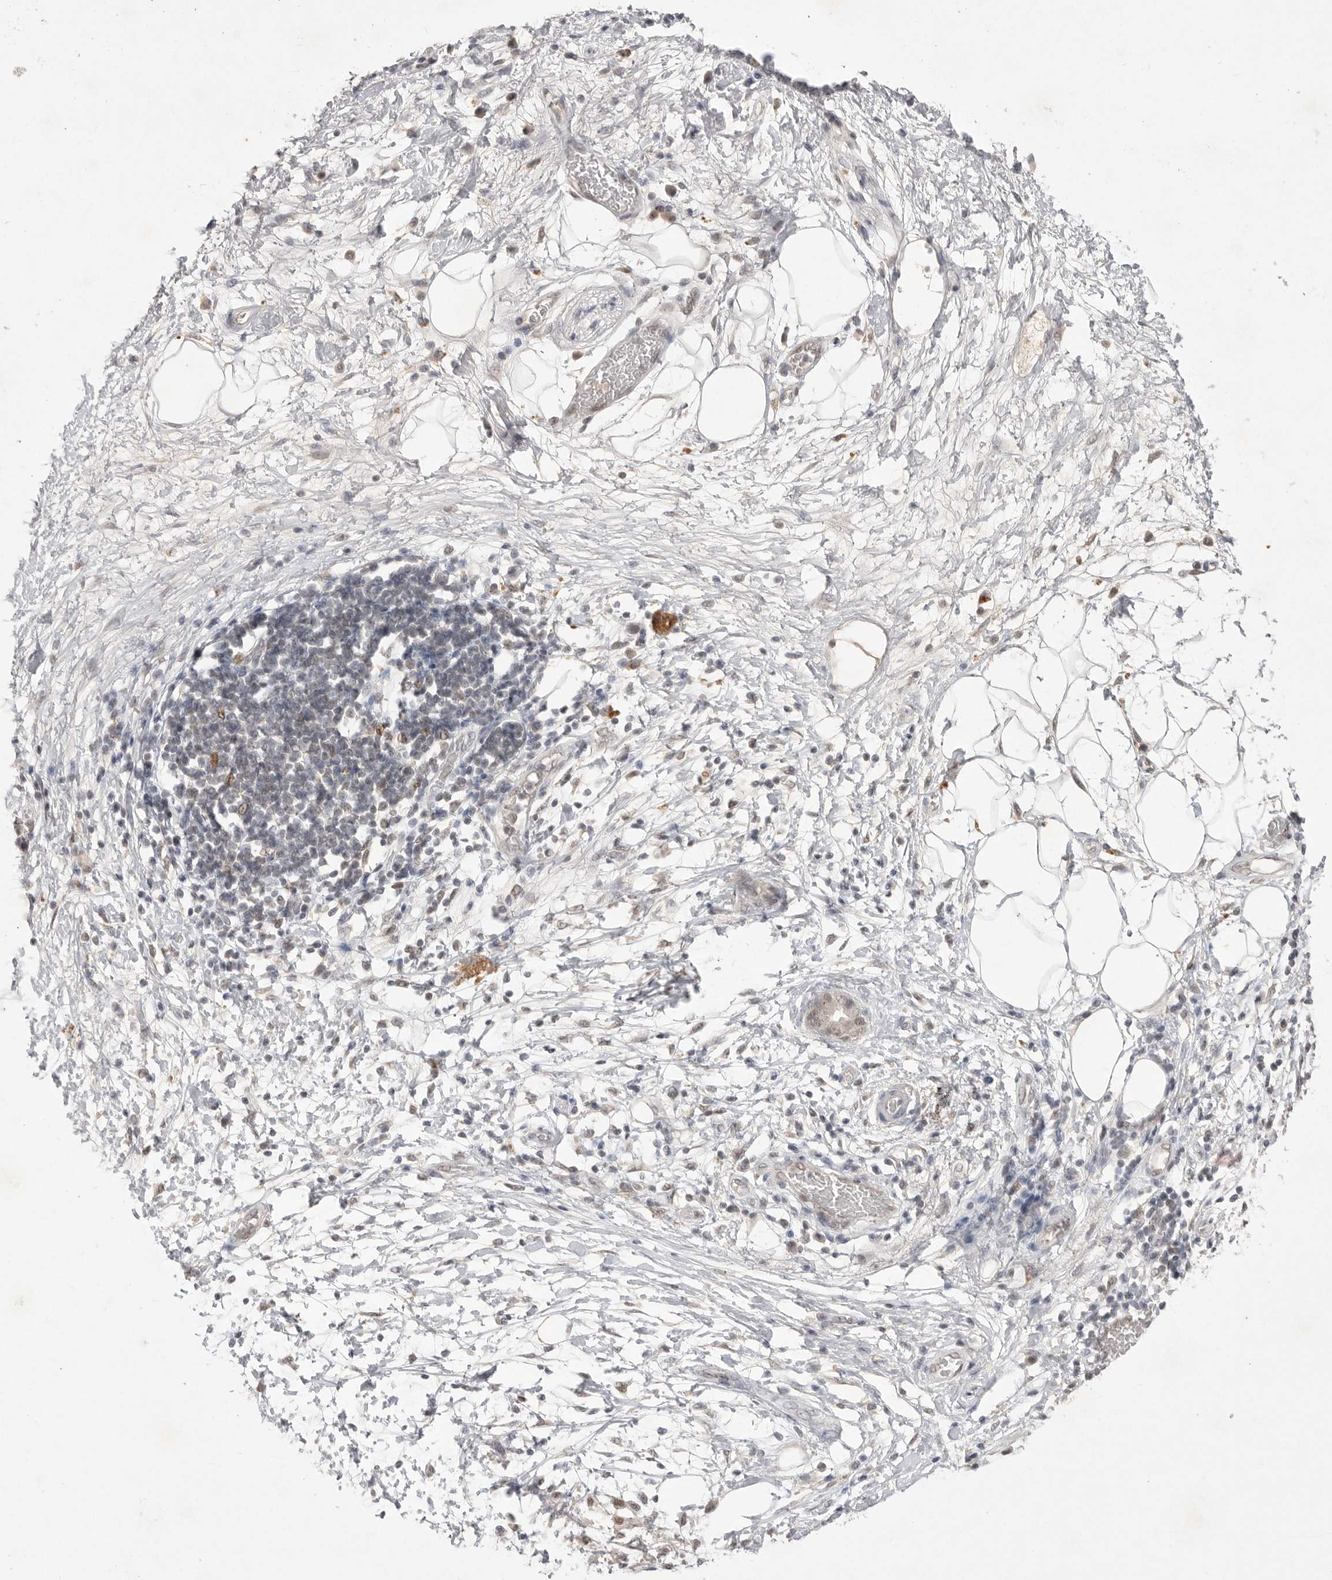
{"staining": {"intensity": "moderate", "quantity": "25%-75%", "location": "cytoplasmic/membranous,nuclear"}, "tissue": "adipose tissue", "cell_type": "Adipocytes", "image_type": "normal", "snomed": [{"axis": "morphology", "description": "Normal tissue, NOS"}, {"axis": "morphology", "description": "Adenocarcinoma, NOS"}, {"axis": "topography", "description": "Duodenum"}, {"axis": "topography", "description": "Peripheral nerve tissue"}], "caption": "This image demonstrates unremarkable adipose tissue stained with immunohistochemistry to label a protein in brown. The cytoplasmic/membranous,nuclear of adipocytes show moderate positivity for the protein. Nuclei are counter-stained blue.", "gene": "HUS1", "patient": {"sex": "female", "age": 60}}